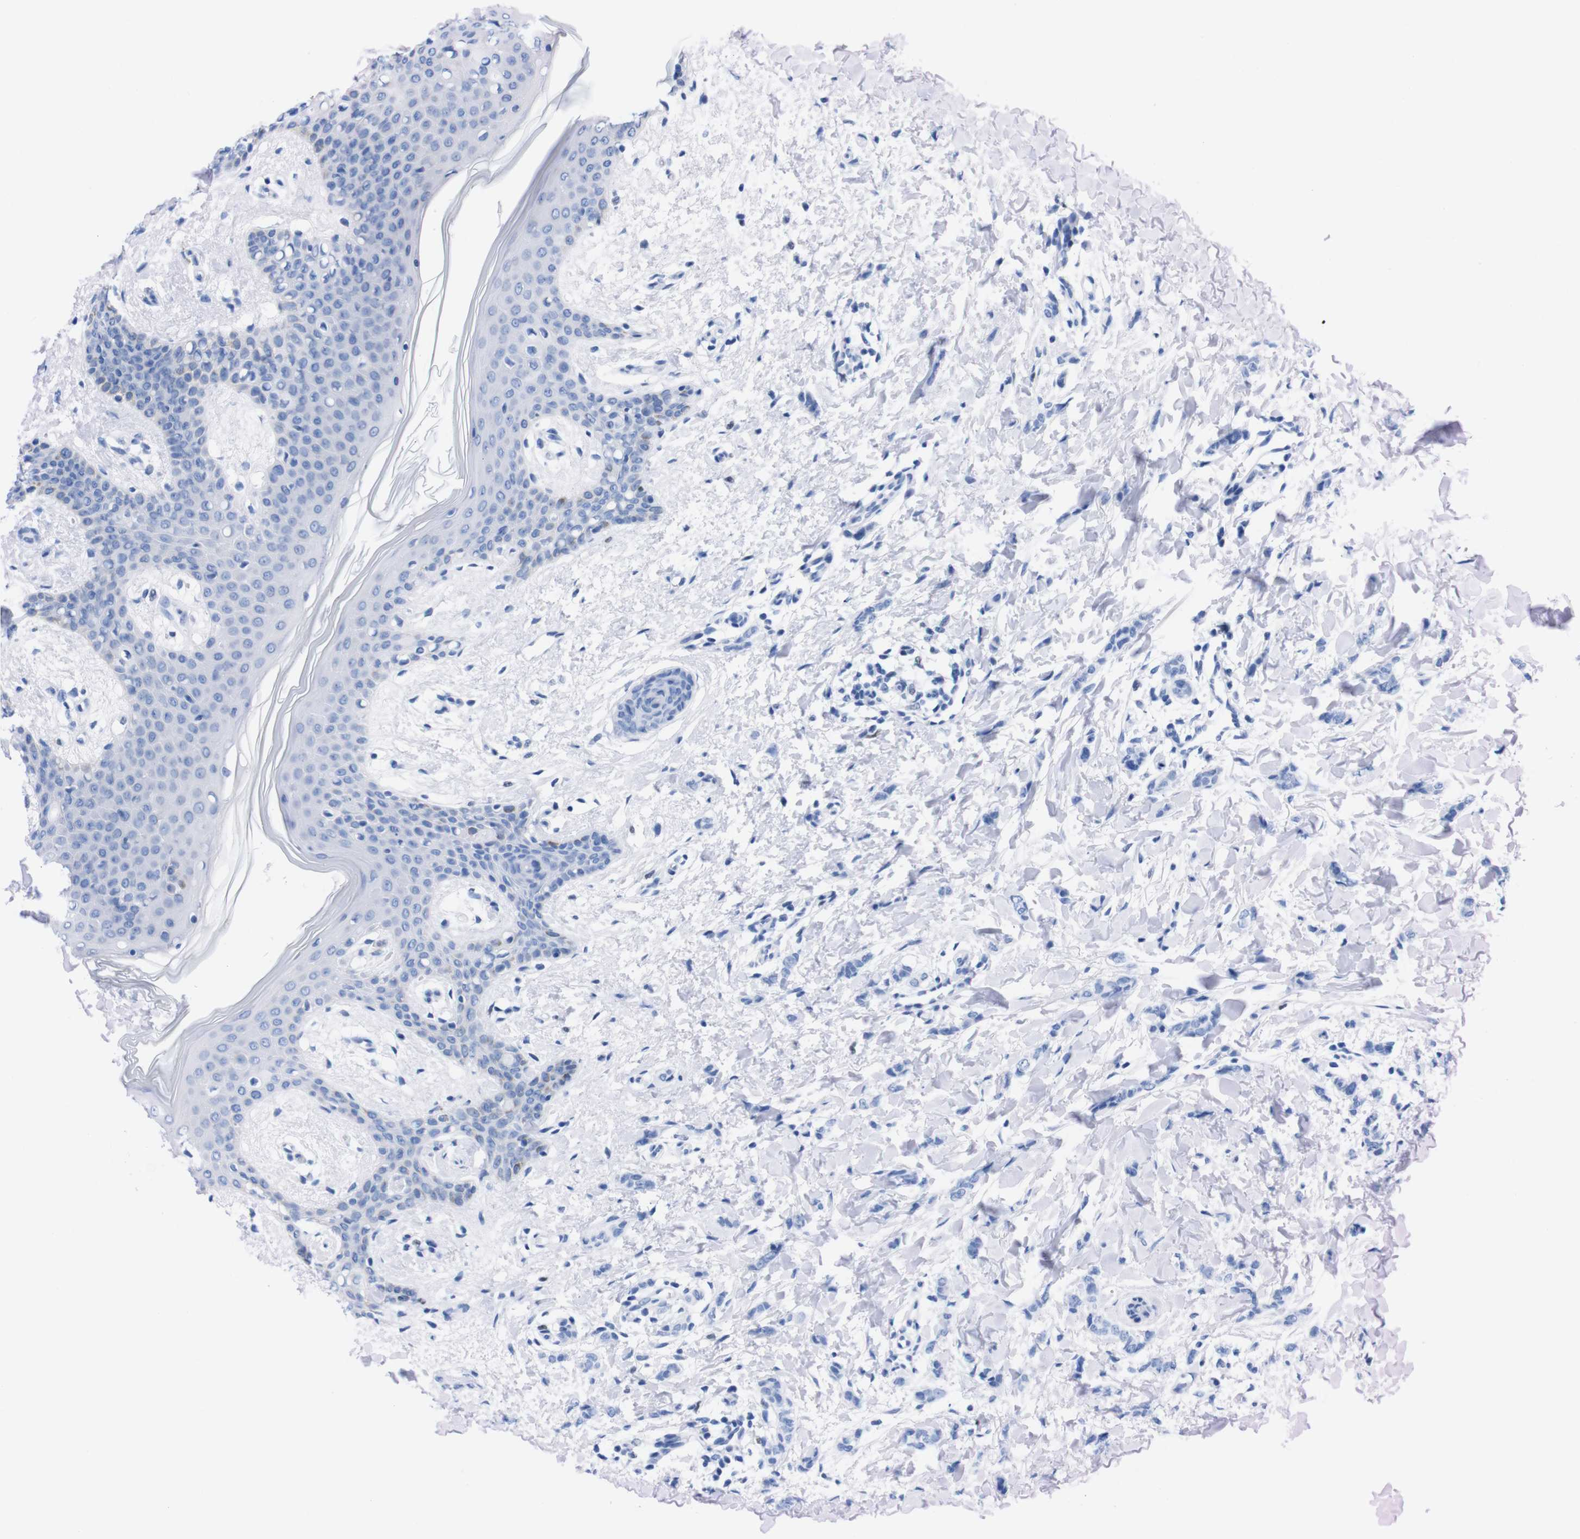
{"staining": {"intensity": "negative", "quantity": "none", "location": "none"}, "tissue": "breast cancer", "cell_type": "Tumor cells", "image_type": "cancer", "snomed": [{"axis": "morphology", "description": "Lobular carcinoma"}, {"axis": "topography", "description": "Skin"}, {"axis": "topography", "description": "Breast"}], "caption": "Lobular carcinoma (breast) was stained to show a protein in brown. There is no significant staining in tumor cells.", "gene": "P2RY12", "patient": {"sex": "female", "age": 46}}